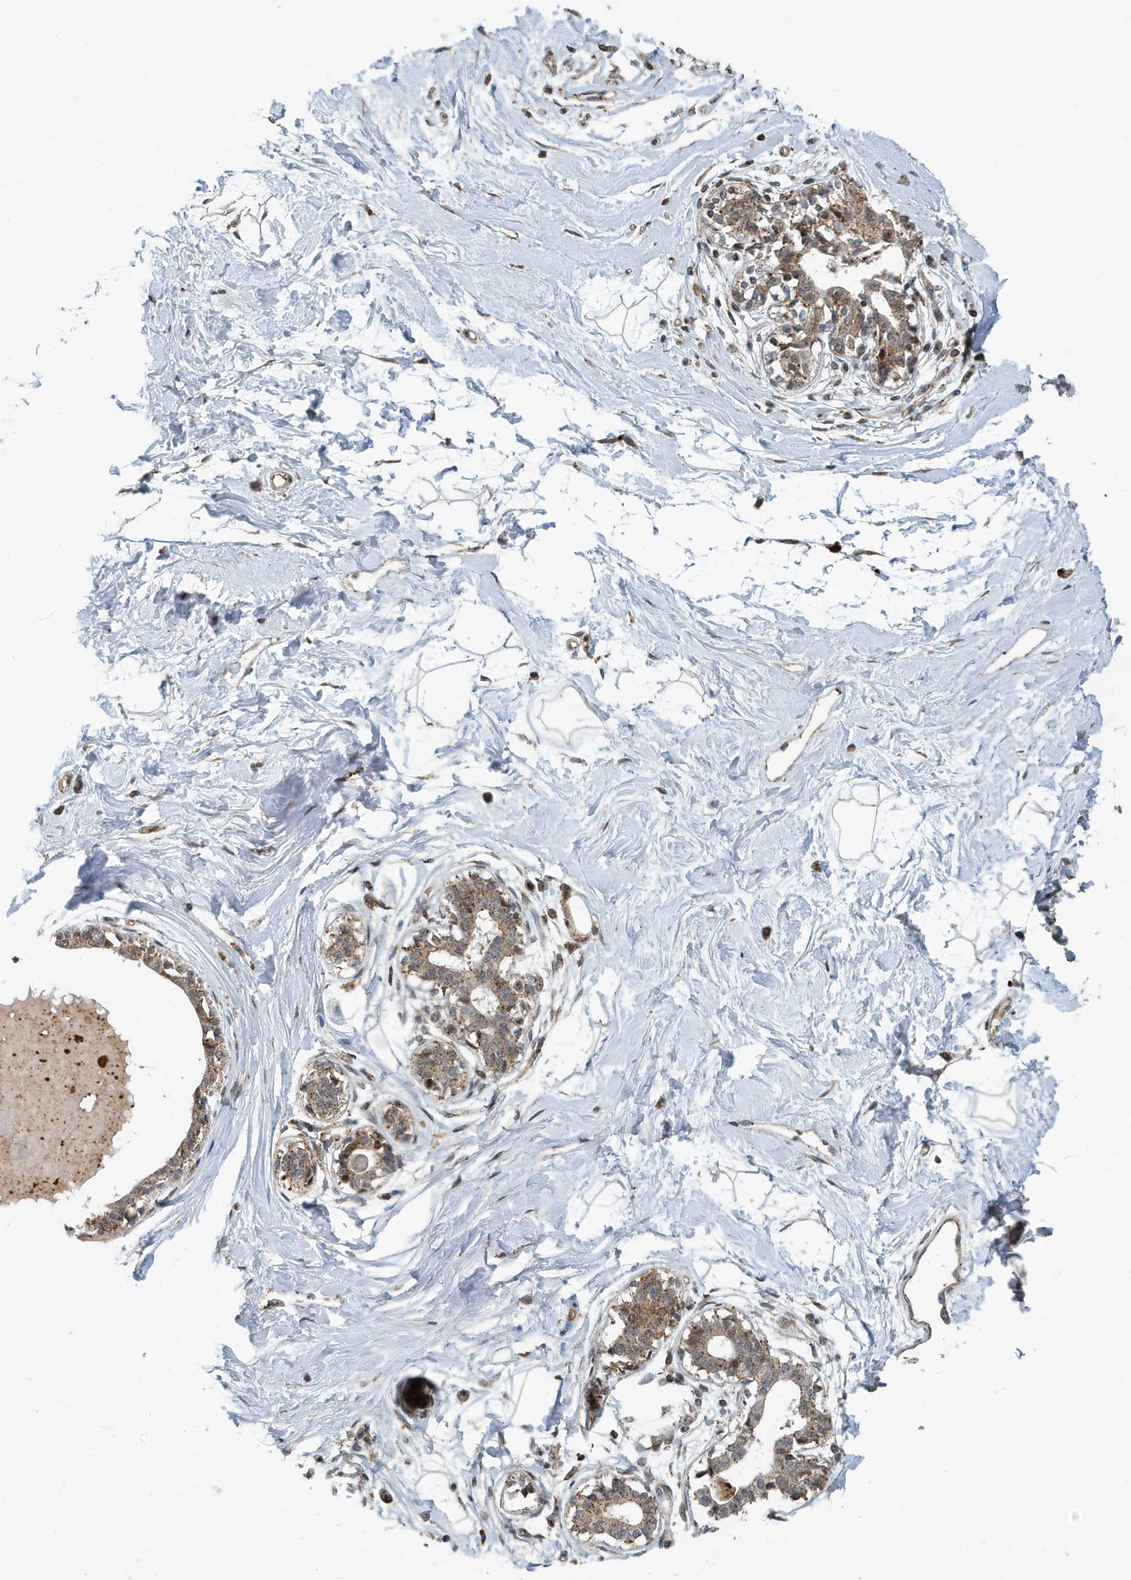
{"staining": {"intensity": "weak", "quantity": "25%-75%", "location": "cytoplasmic/membranous"}, "tissue": "breast", "cell_type": "Adipocytes", "image_type": "normal", "snomed": [{"axis": "morphology", "description": "Normal tissue, NOS"}, {"axis": "topography", "description": "Breast"}], "caption": "Immunohistochemistry micrograph of benign breast: human breast stained using immunohistochemistry demonstrates low levels of weak protein expression localized specifically in the cytoplasmic/membranous of adipocytes, appearing as a cytoplasmic/membranous brown color.", "gene": "KIF15", "patient": {"sex": "female", "age": 45}}